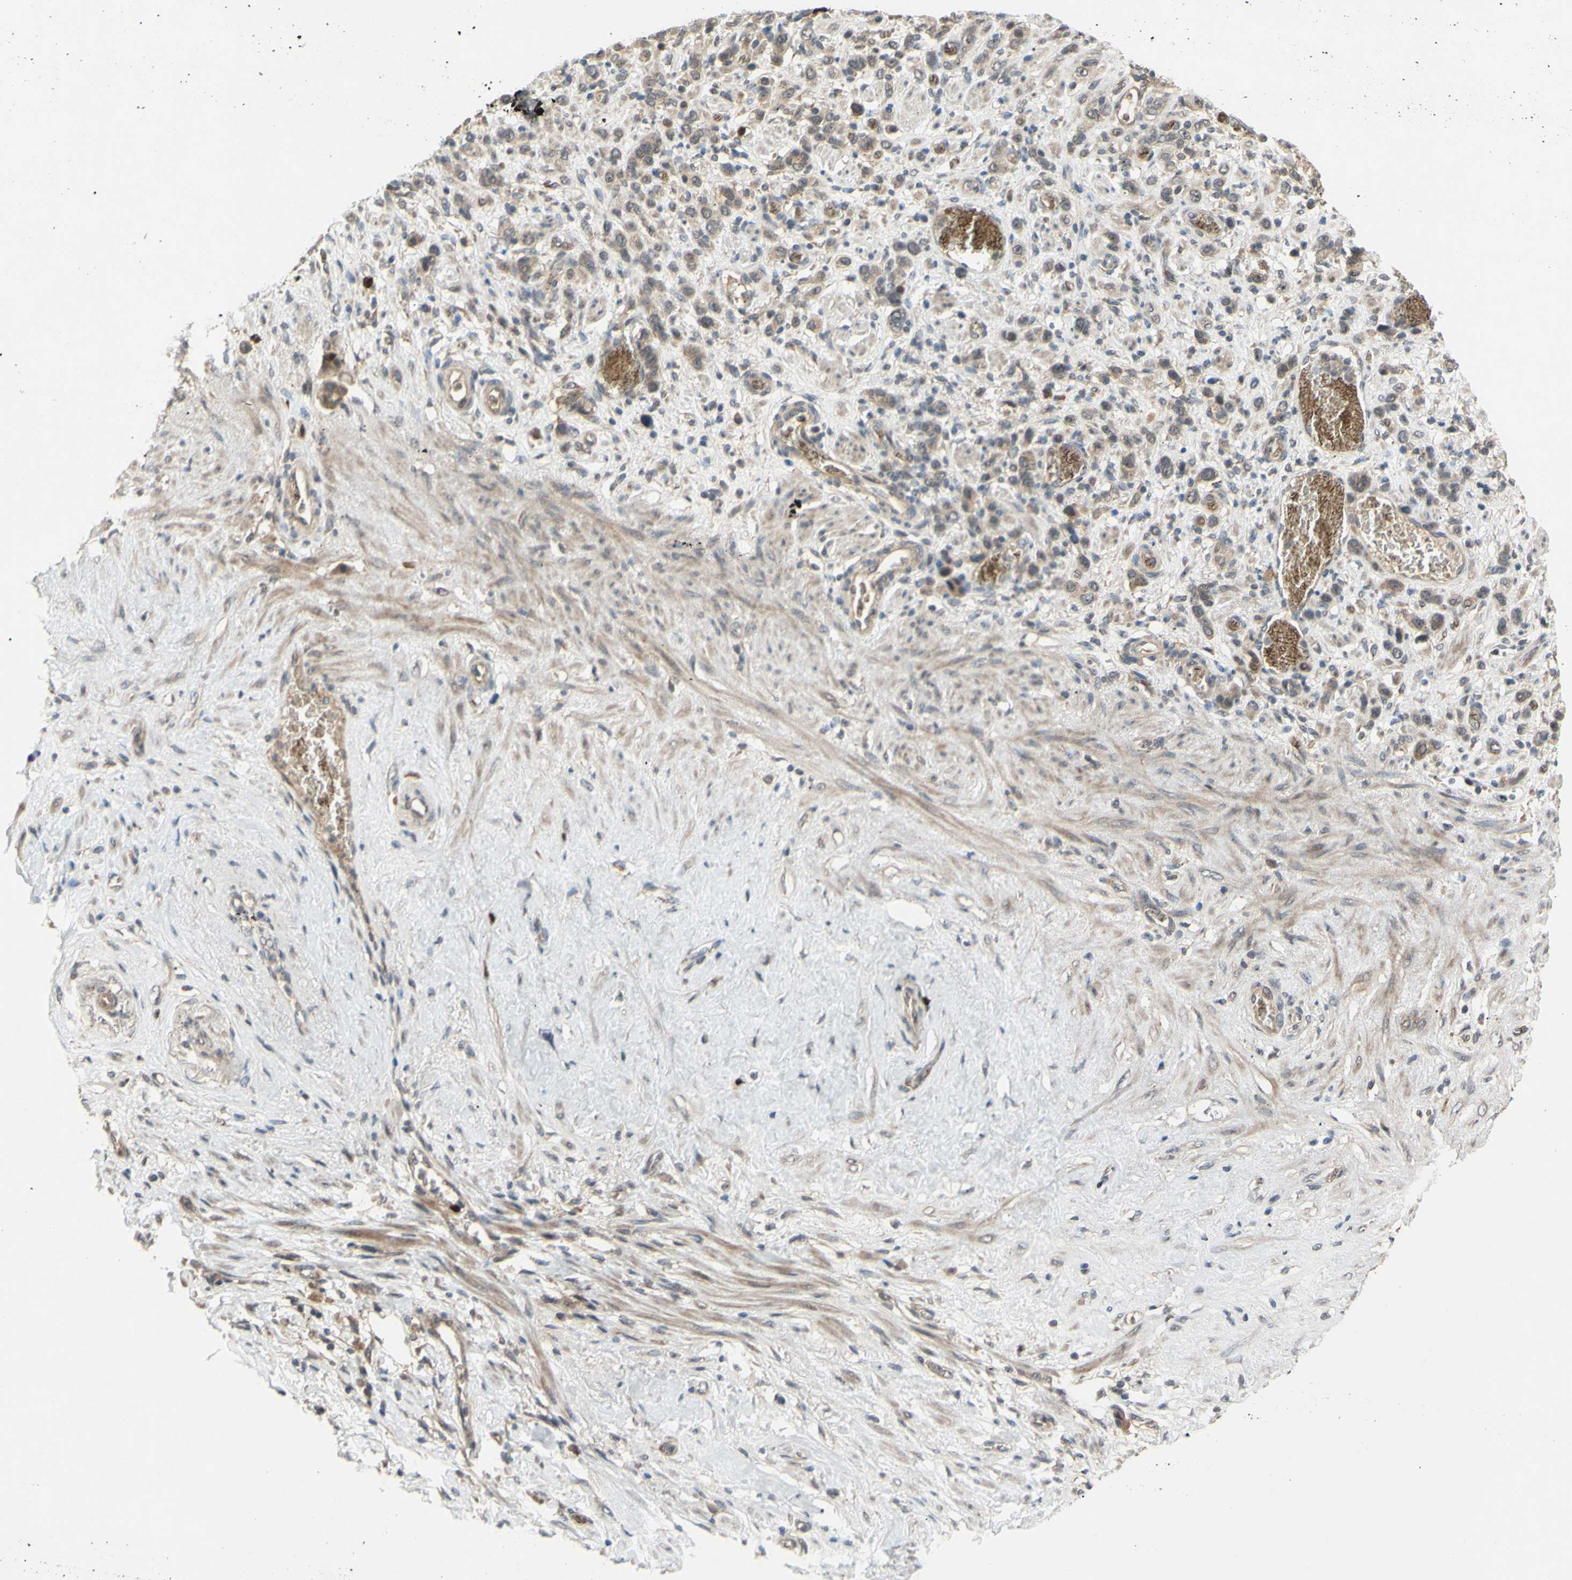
{"staining": {"intensity": "weak", "quantity": ">75%", "location": "cytoplasmic/membranous"}, "tissue": "stomach cancer", "cell_type": "Tumor cells", "image_type": "cancer", "snomed": [{"axis": "morphology", "description": "Adenocarcinoma, NOS"}, {"axis": "morphology", "description": "Adenocarcinoma, High grade"}, {"axis": "topography", "description": "Stomach, upper"}, {"axis": "topography", "description": "Stomach, lower"}], "caption": "About >75% of tumor cells in stomach adenocarcinoma (high-grade) reveal weak cytoplasmic/membranous protein staining as visualized by brown immunohistochemical staining.", "gene": "ALK", "patient": {"sex": "female", "age": 65}}